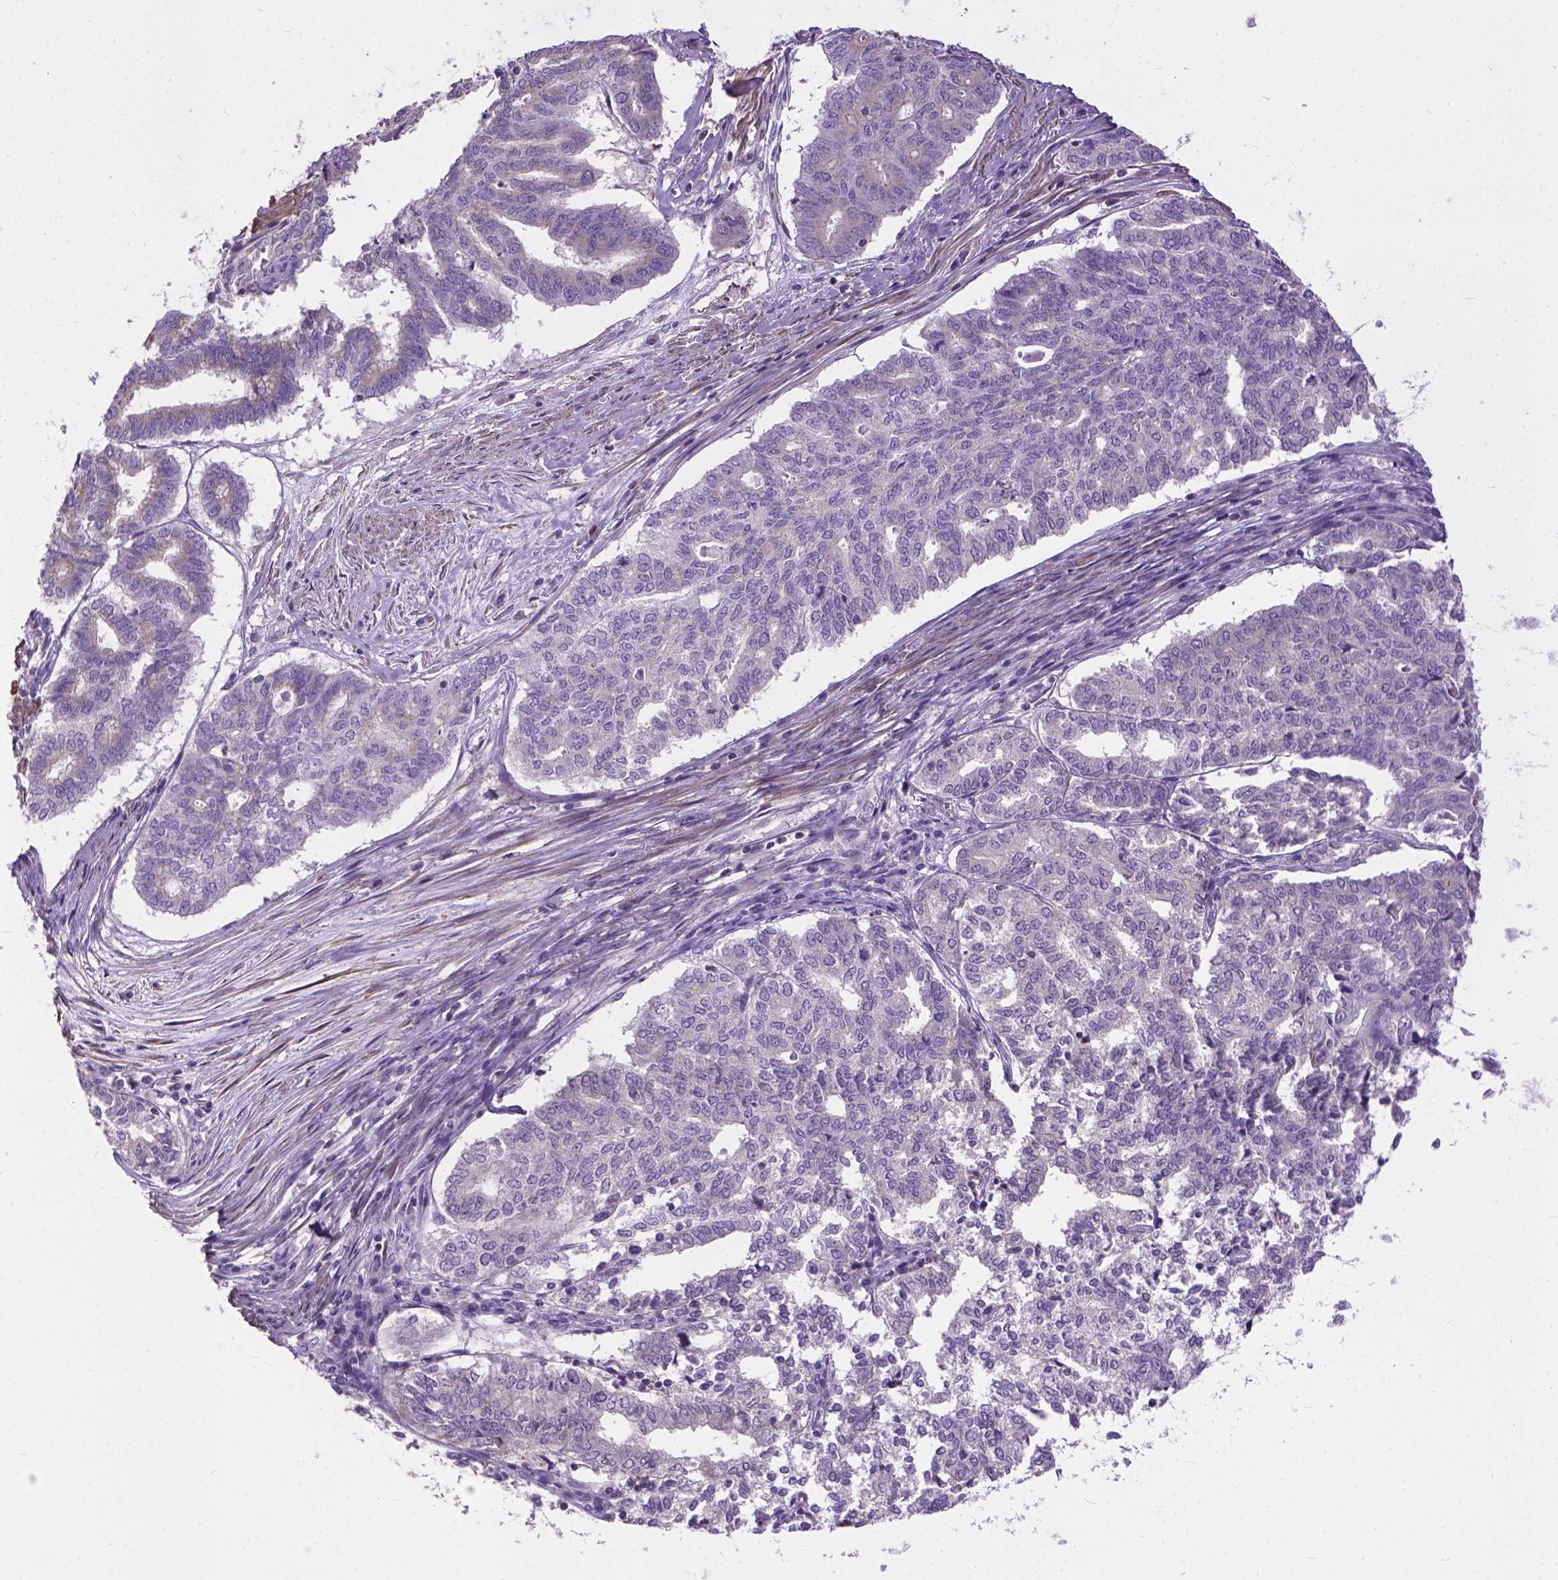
{"staining": {"intensity": "weak", "quantity": "<25%", "location": "cytoplasmic/membranous"}, "tissue": "endometrial cancer", "cell_type": "Tumor cells", "image_type": "cancer", "snomed": [{"axis": "morphology", "description": "Adenocarcinoma, NOS"}, {"axis": "topography", "description": "Endometrium"}], "caption": "Tumor cells show no significant protein positivity in adenocarcinoma (endometrial).", "gene": "BANF2", "patient": {"sex": "female", "age": 79}}